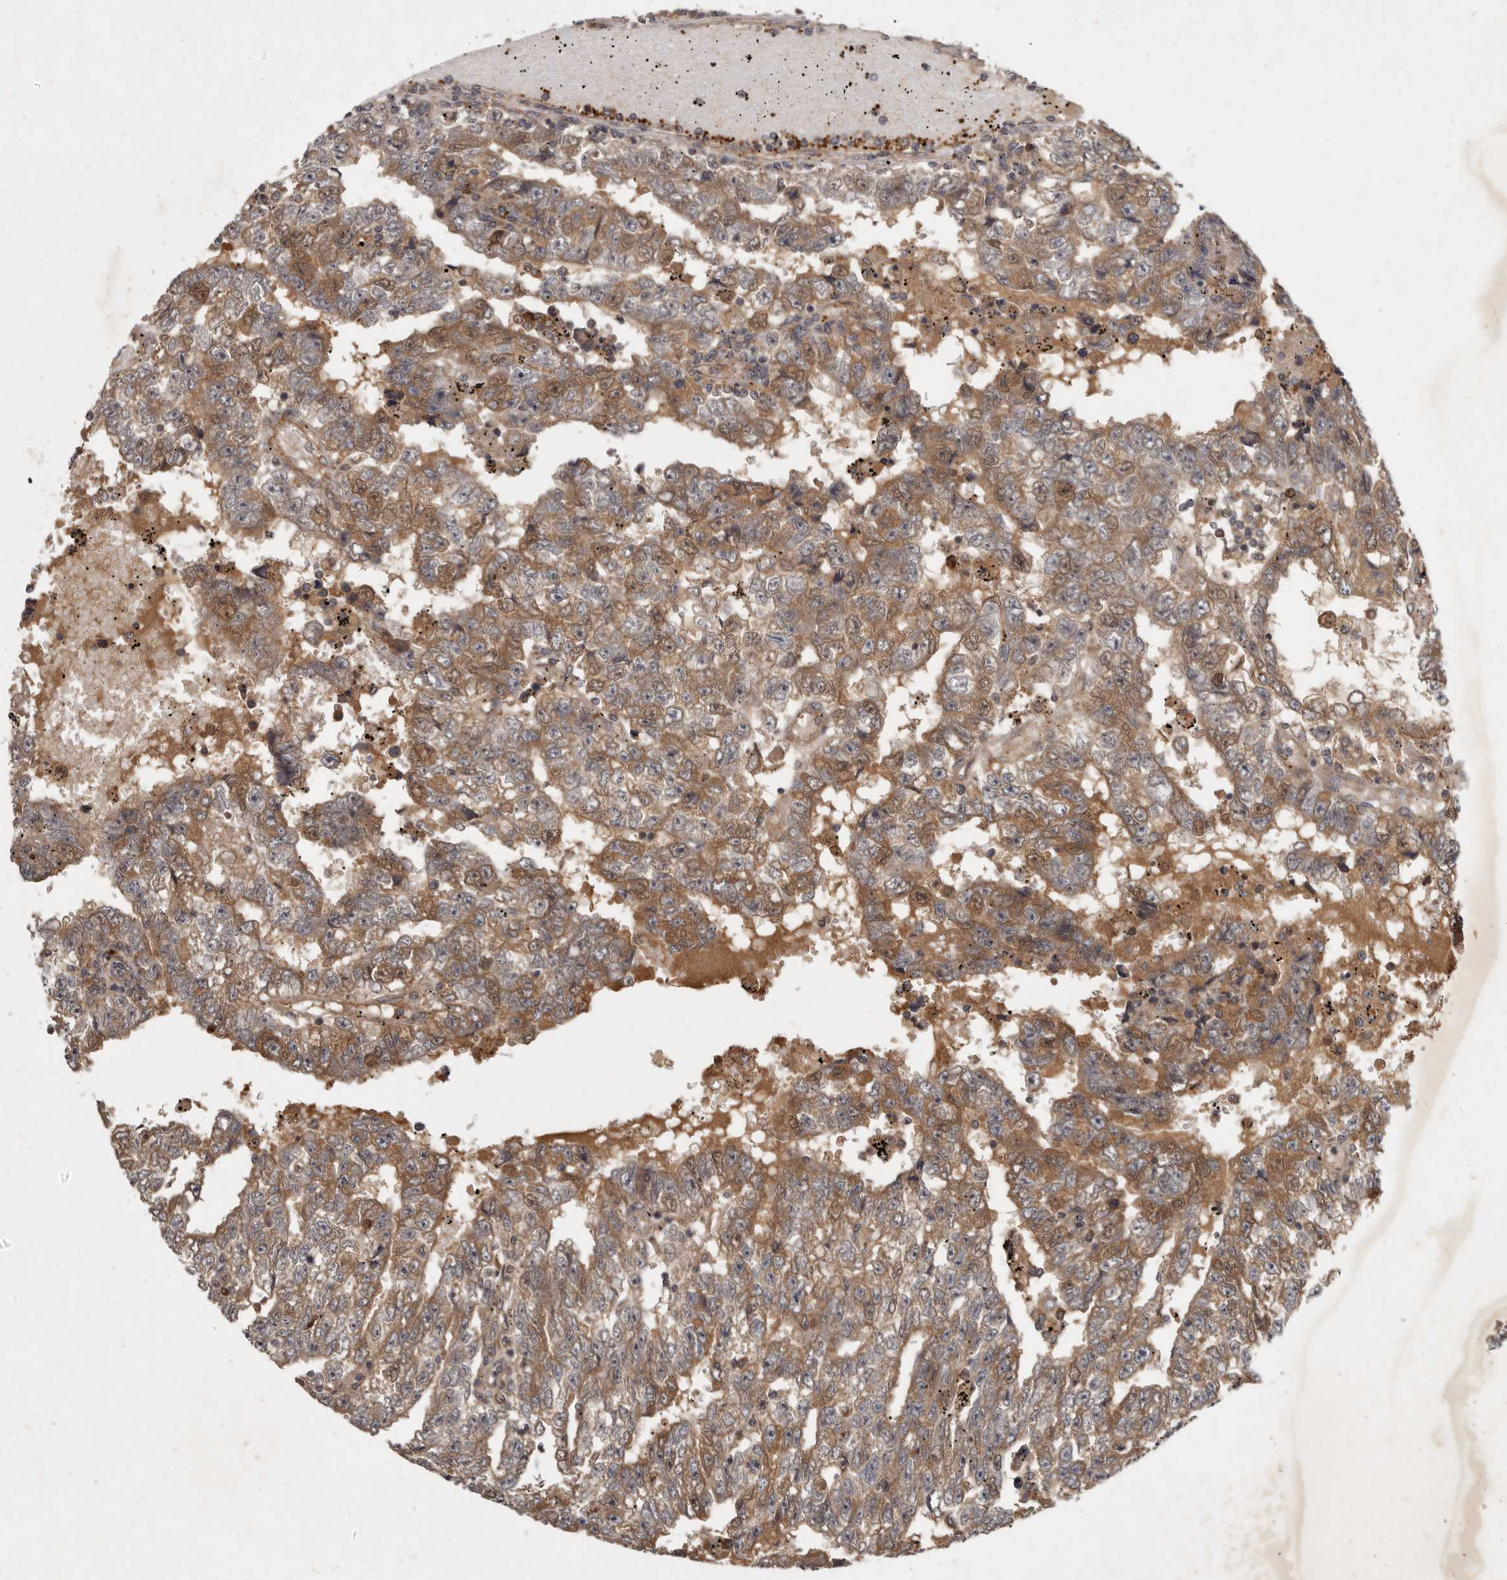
{"staining": {"intensity": "moderate", "quantity": ">75%", "location": "cytoplasmic/membranous"}, "tissue": "testis cancer", "cell_type": "Tumor cells", "image_type": "cancer", "snomed": [{"axis": "morphology", "description": "Carcinoma, Embryonal, NOS"}, {"axis": "topography", "description": "Testis"}], "caption": "A brown stain labels moderate cytoplasmic/membranous staining of a protein in human embryonal carcinoma (testis) tumor cells.", "gene": "DNAJC28", "patient": {"sex": "male", "age": 25}}